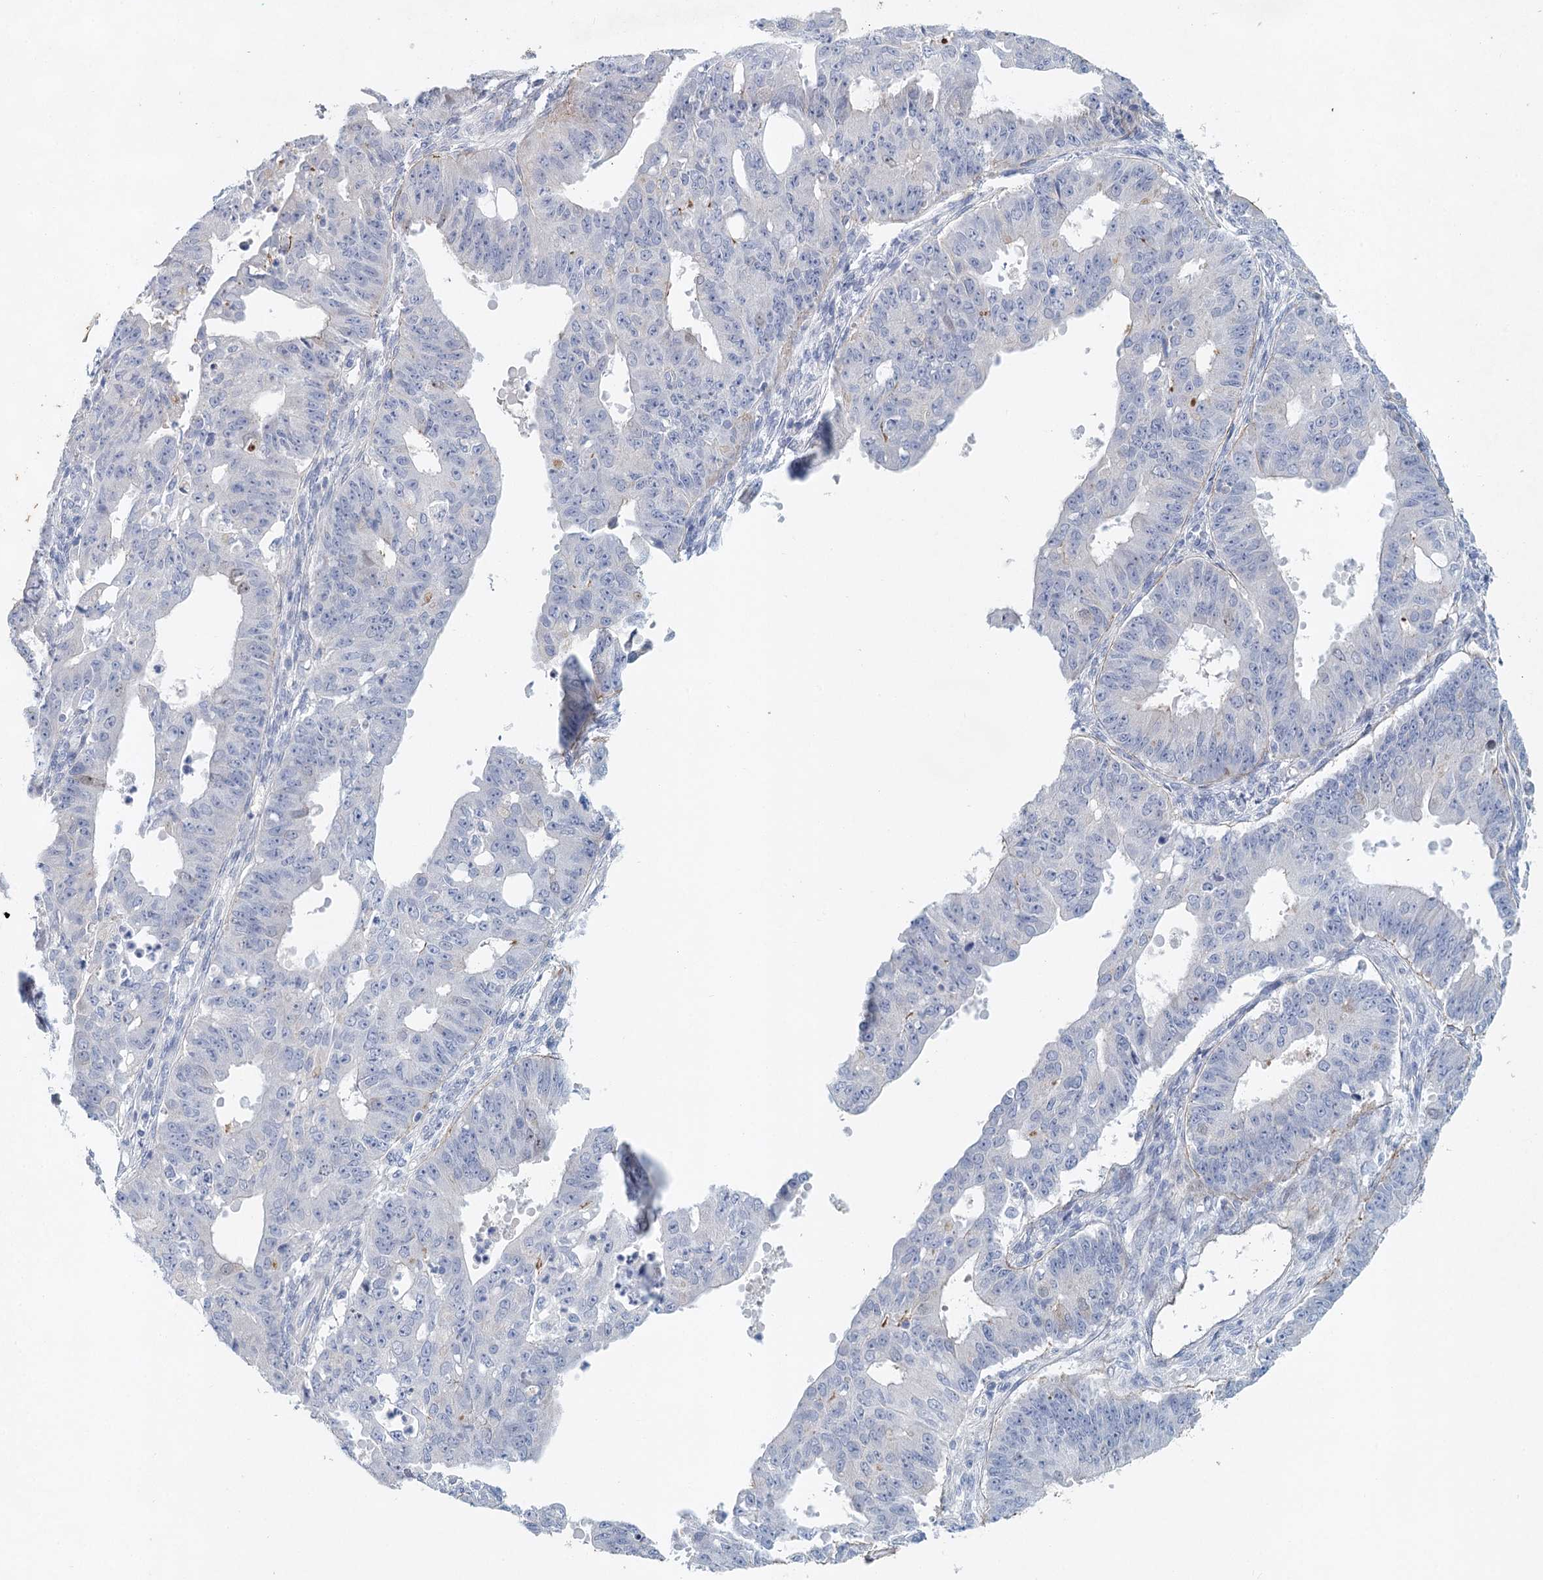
{"staining": {"intensity": "negative", "quantity": "none", "location": "none"}, "tissue": "ovarian cancer", "cell_type": "Tumor cells", "image_type": "cancer", "snomed": [{"axis": "morphology", "description": "Carcinoma, endometroid"}, {"axis": "topography", "description": "Appendix"}, {"axis": "topography", "description": "Ovary"}], "caption": "This is a image of immunohistochemistry staining of ovarian cancer (endometroid carcinoma), which shows no positivity in tumor cells.", "gene": "SLC19A3", "patient": {"sex": "female", "age": 42}}